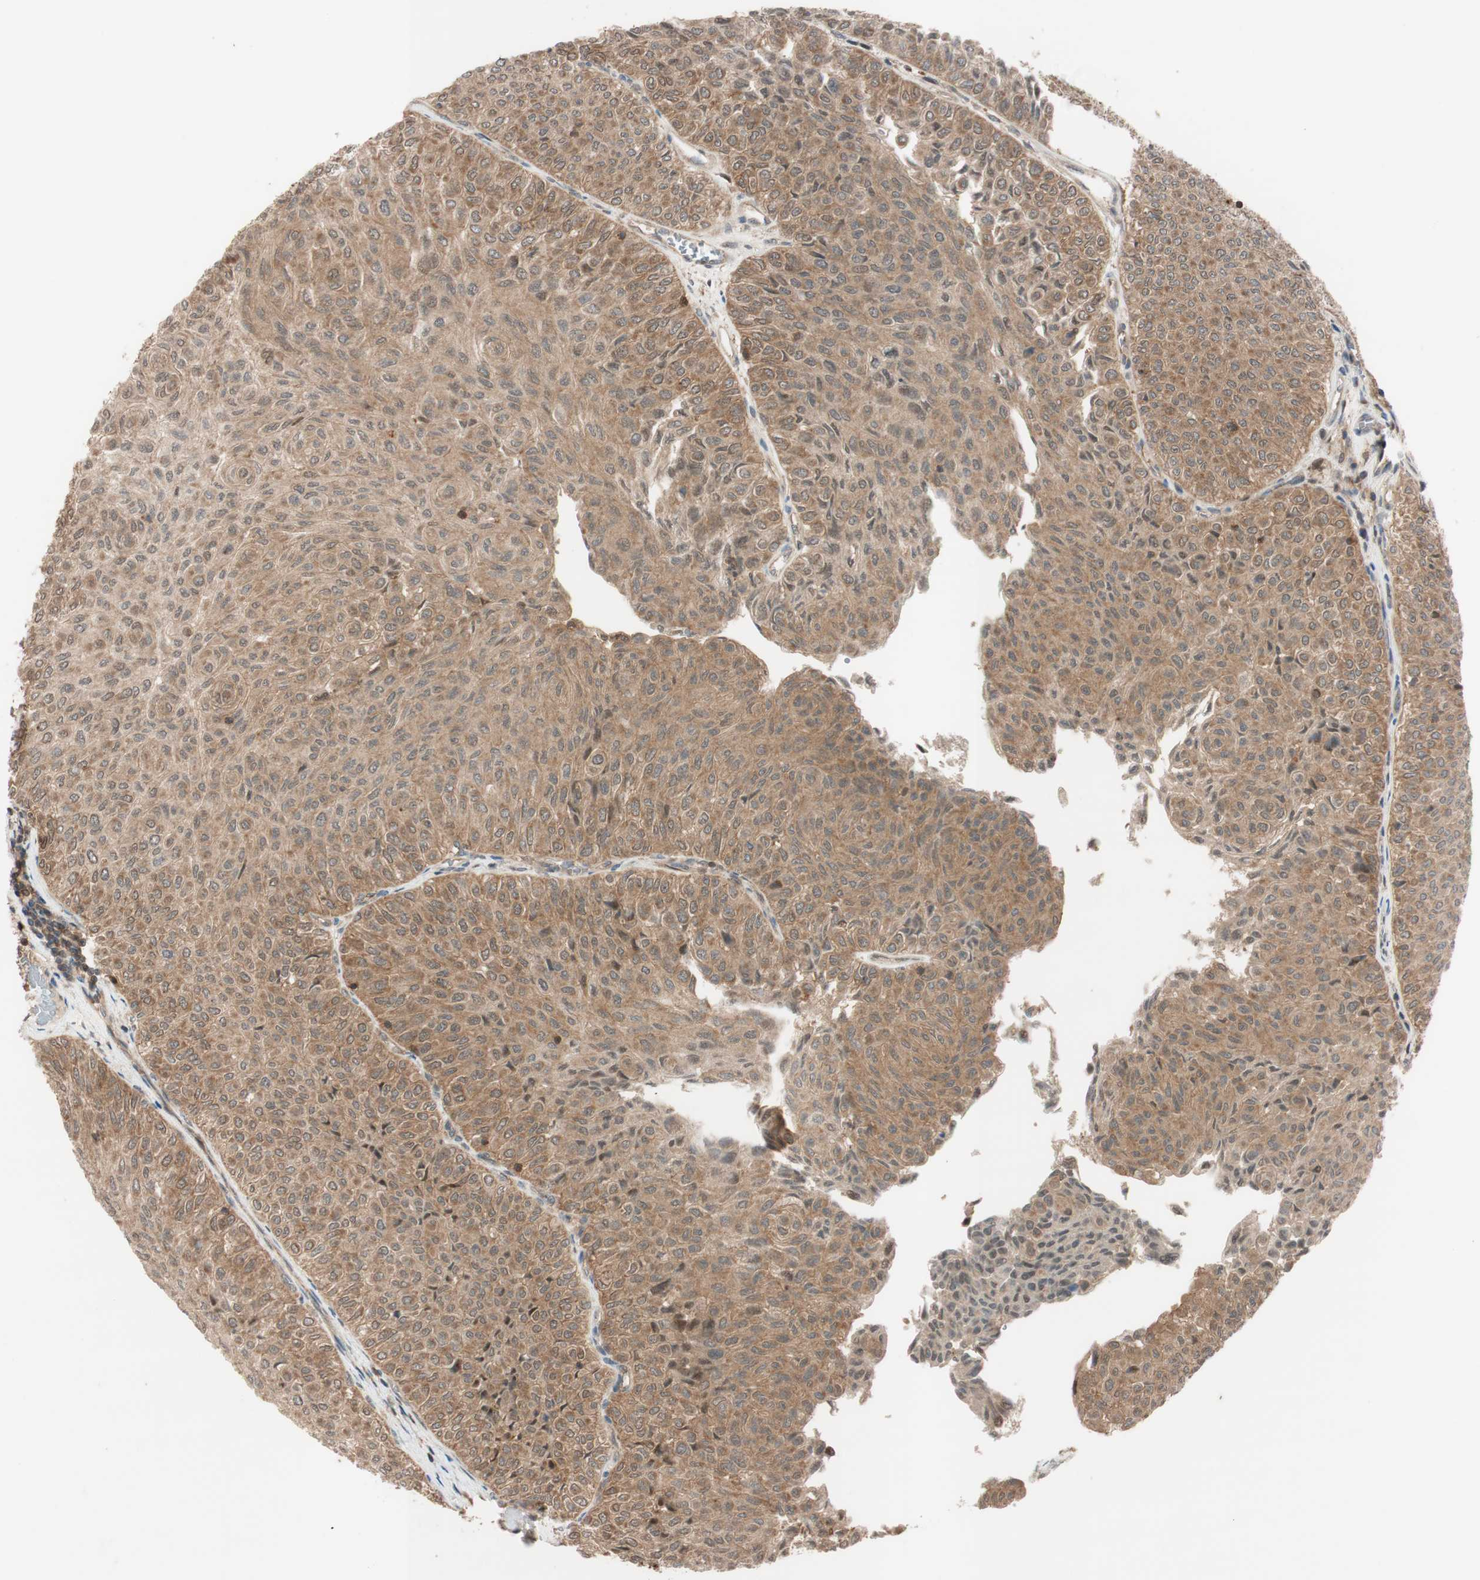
{"staining": {"intensity": "moderate", "quantity": ">75%", "location": "cytoplasmic/membranous"}, "tissue": "urothelial cancer", "cell_type": "Tumor cells", "image_type": "cancer", "snomed": [{"axis": "morphology", "description": "Urothelial carcinoma, Low grade"}, {"axis": "topography", "description": "Urinary bladder"}], "caption": "Tumor cells demonstrate moderate cytoplasmic/membranous expression in approximately >75% of cells in low-grade urothelial carcinoma.", "gene": "EPHA8", "patient": {"sex": "male", "age": 78}}